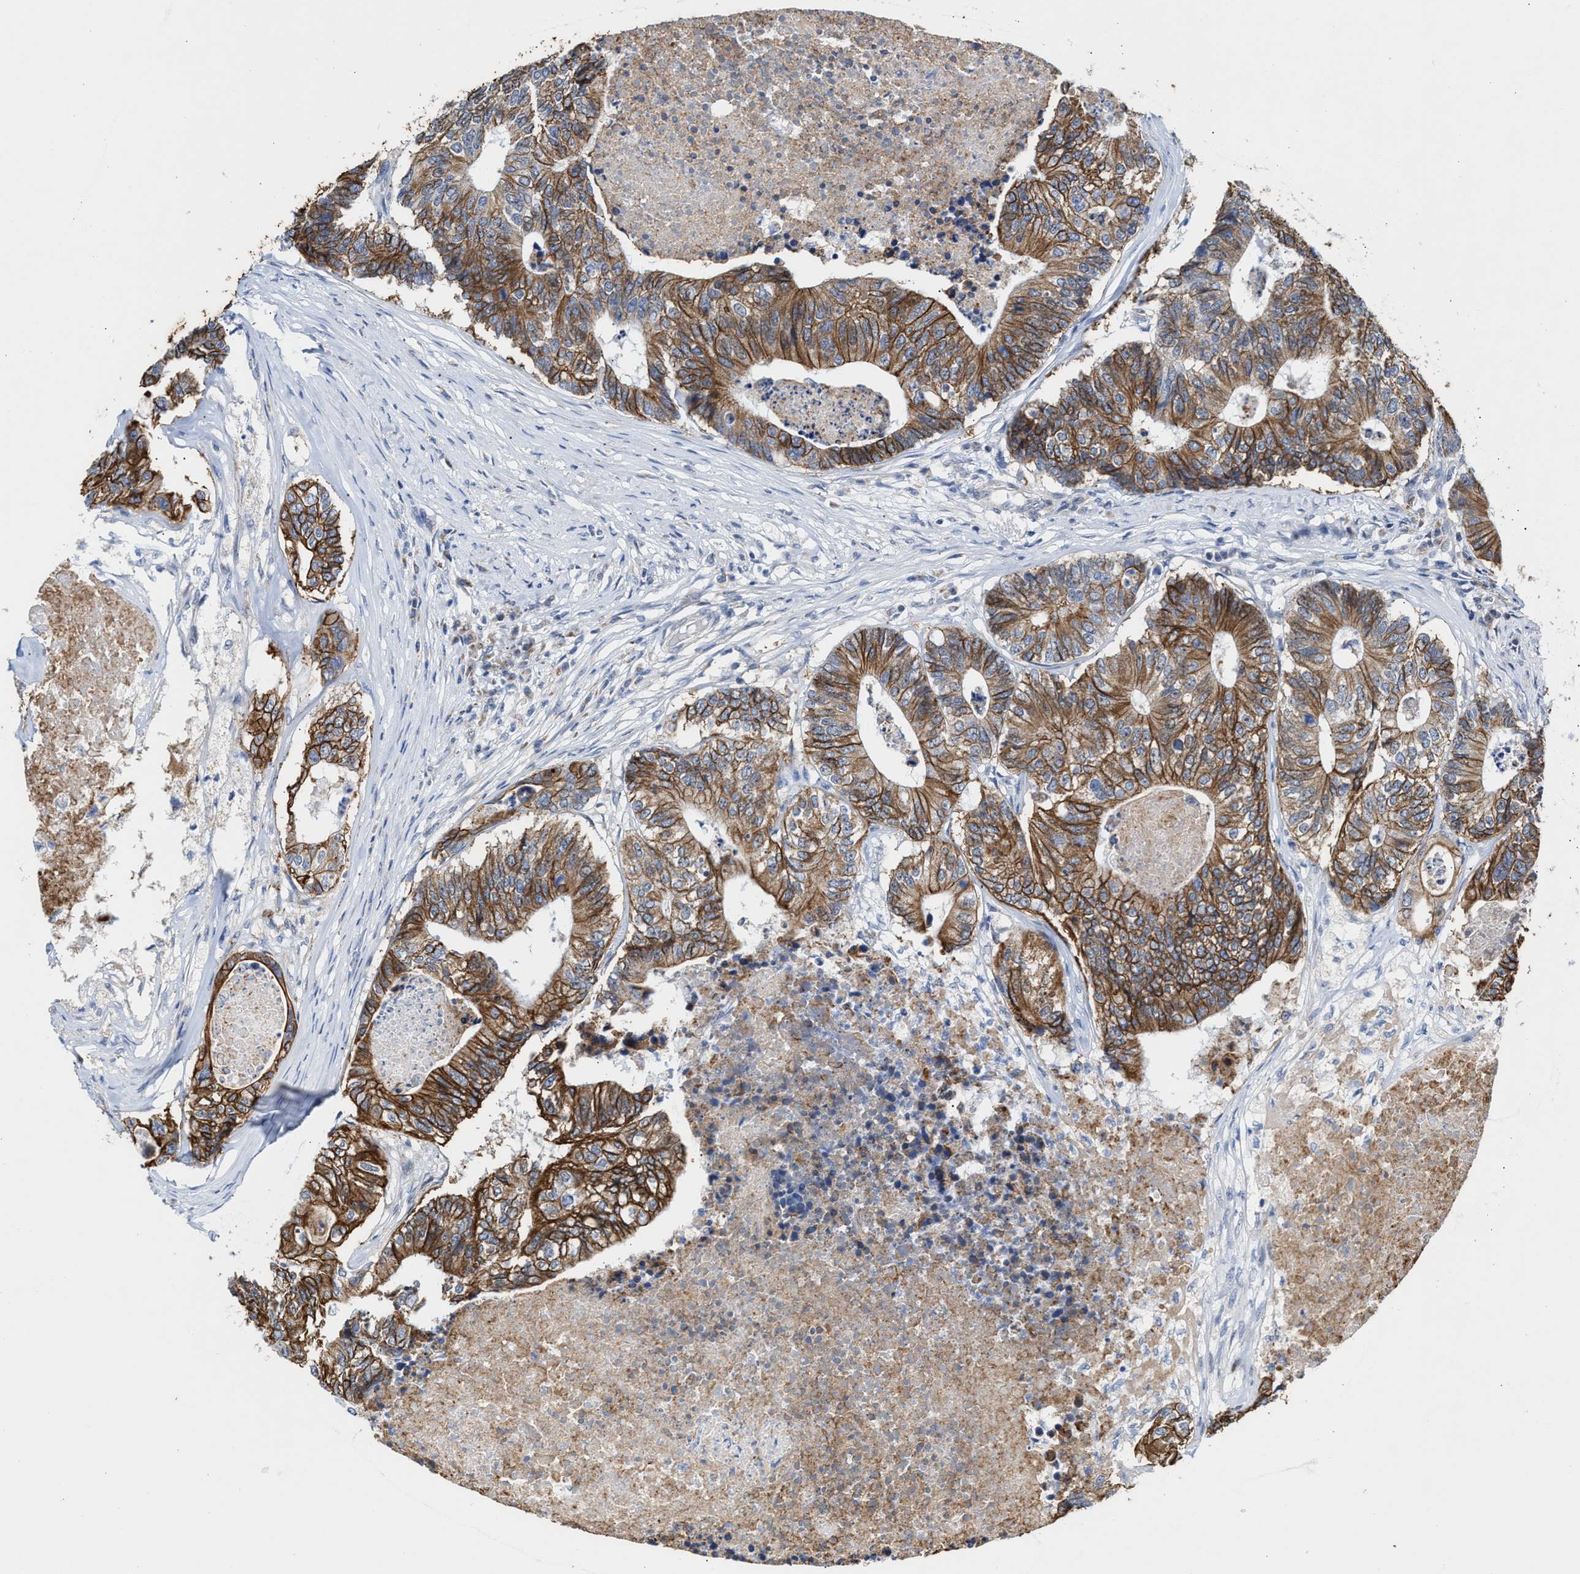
{"staining": {"intensity": "strong", "quantity": ">75%", "location": "cytoplasmic/membranous"}, "tissue": "colorectal cancer", "cell_type": "Tumor cells", "image_type": "cancer", "snomed": [{"axis": "morphology", "description": "Adenocarcinoma, NOS"}, {"axis": "topography", "description": "Colon"}], "caption": "Colorectal cancer (adenocarcinoma) stained for a protein displays strong cytoplasmic/membranous positivity in tumor cells.", "gene": "JAG1", "patient": {"sex": "female", "age": 67}}